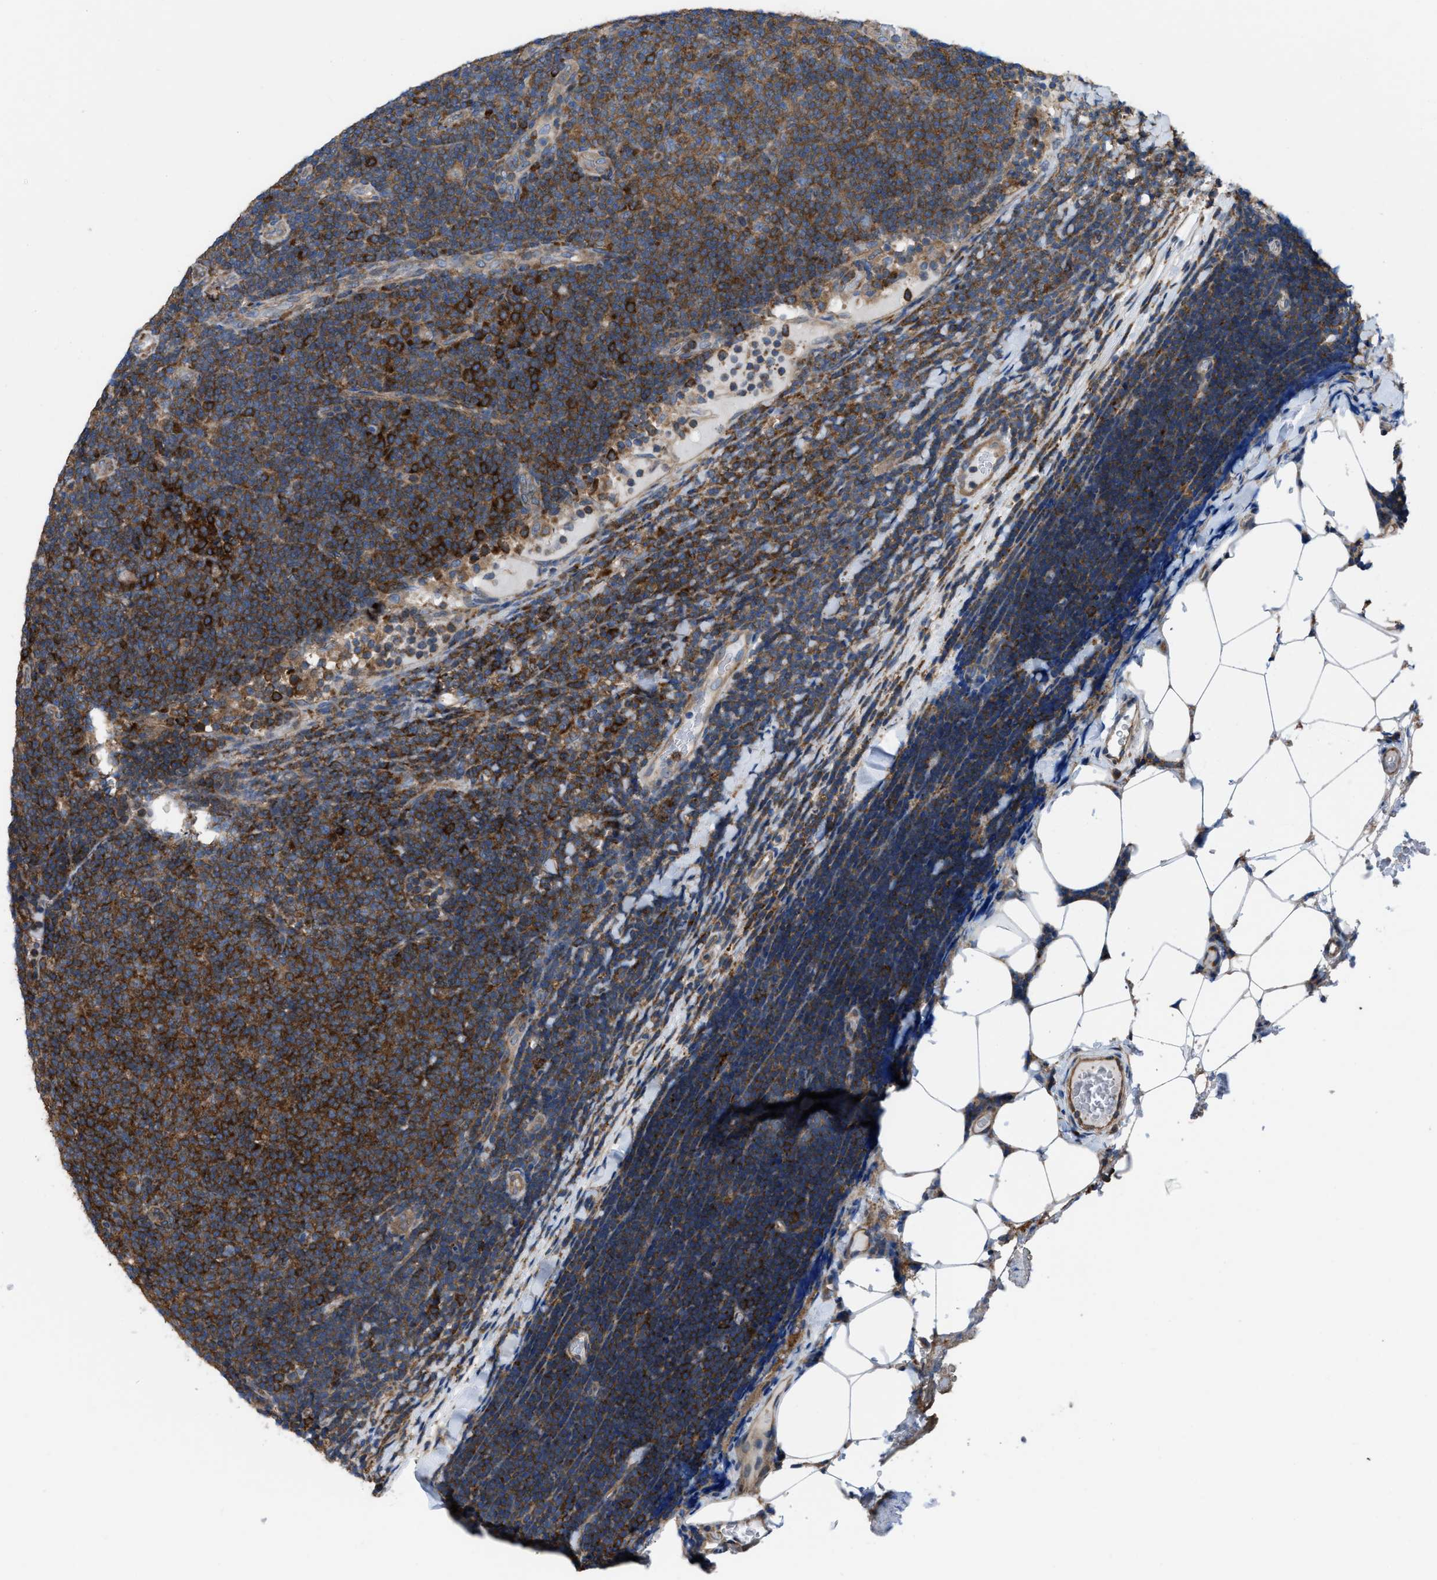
{"staining": {"intensity": "strong", "quantity": ">75%", "location": "cytoplasmic/membranous"}, "tissue": "lymphoma", "cell_type": "Tumor cells", "image_type": "cancer", "snomed": [{"axis": "morphology", "description": "Malignant lymphoma, non-Hodgkin's type, Low grade"}, {"axis": "topography", "description": "Lymph node"}], "caption": "The histopathology image demonstrates a brown stain indicating the presence of a protein in the cytoplasmic/membranous of tumor cells in malignant lymphoma, non-Hodgkin's type (low-grade).", "gene": "MYO18A", "patient": {"sex": "male", "age": 66}}